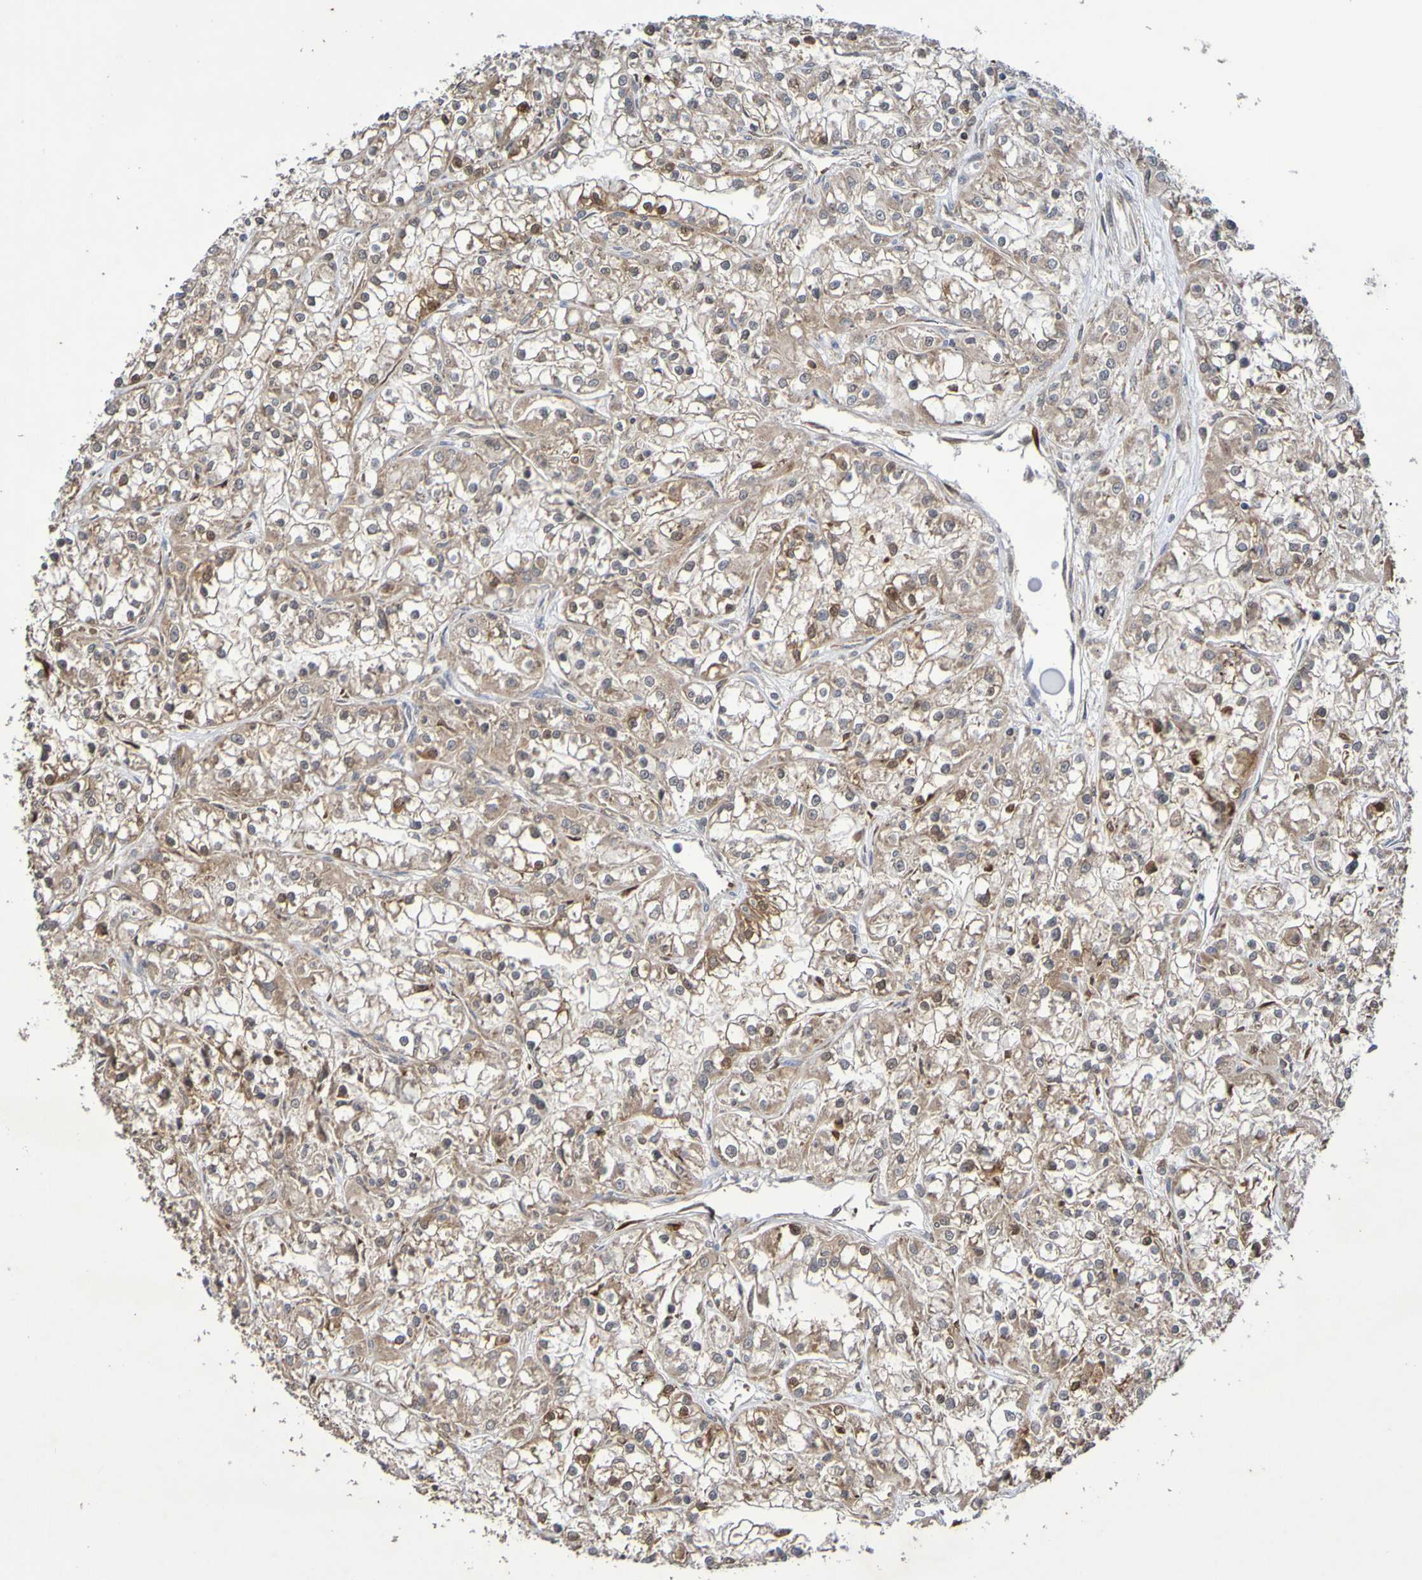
{"staining": {"intensity": "moderate", "quantity": ">75%", "location": "cytoplasmic/membranous"}, "tissue": "renal cancer", "cell_type": "Tumor cells", "image_type": "cancer", "snomed": [{"axis": "morphology", "description": "Adenocarcinoma, NOS"}, {"axis": "topography", "description": "Kidney"}], "caption": "Approximately >75% of tumor cells in adenocarcinoma (renal) show moderate cytoplasmic/membranous protein positivity as visualized by brown immunohistochemical staining.", "gene": "C3orf18", "patient": {"sex": "female", "age": 52}}